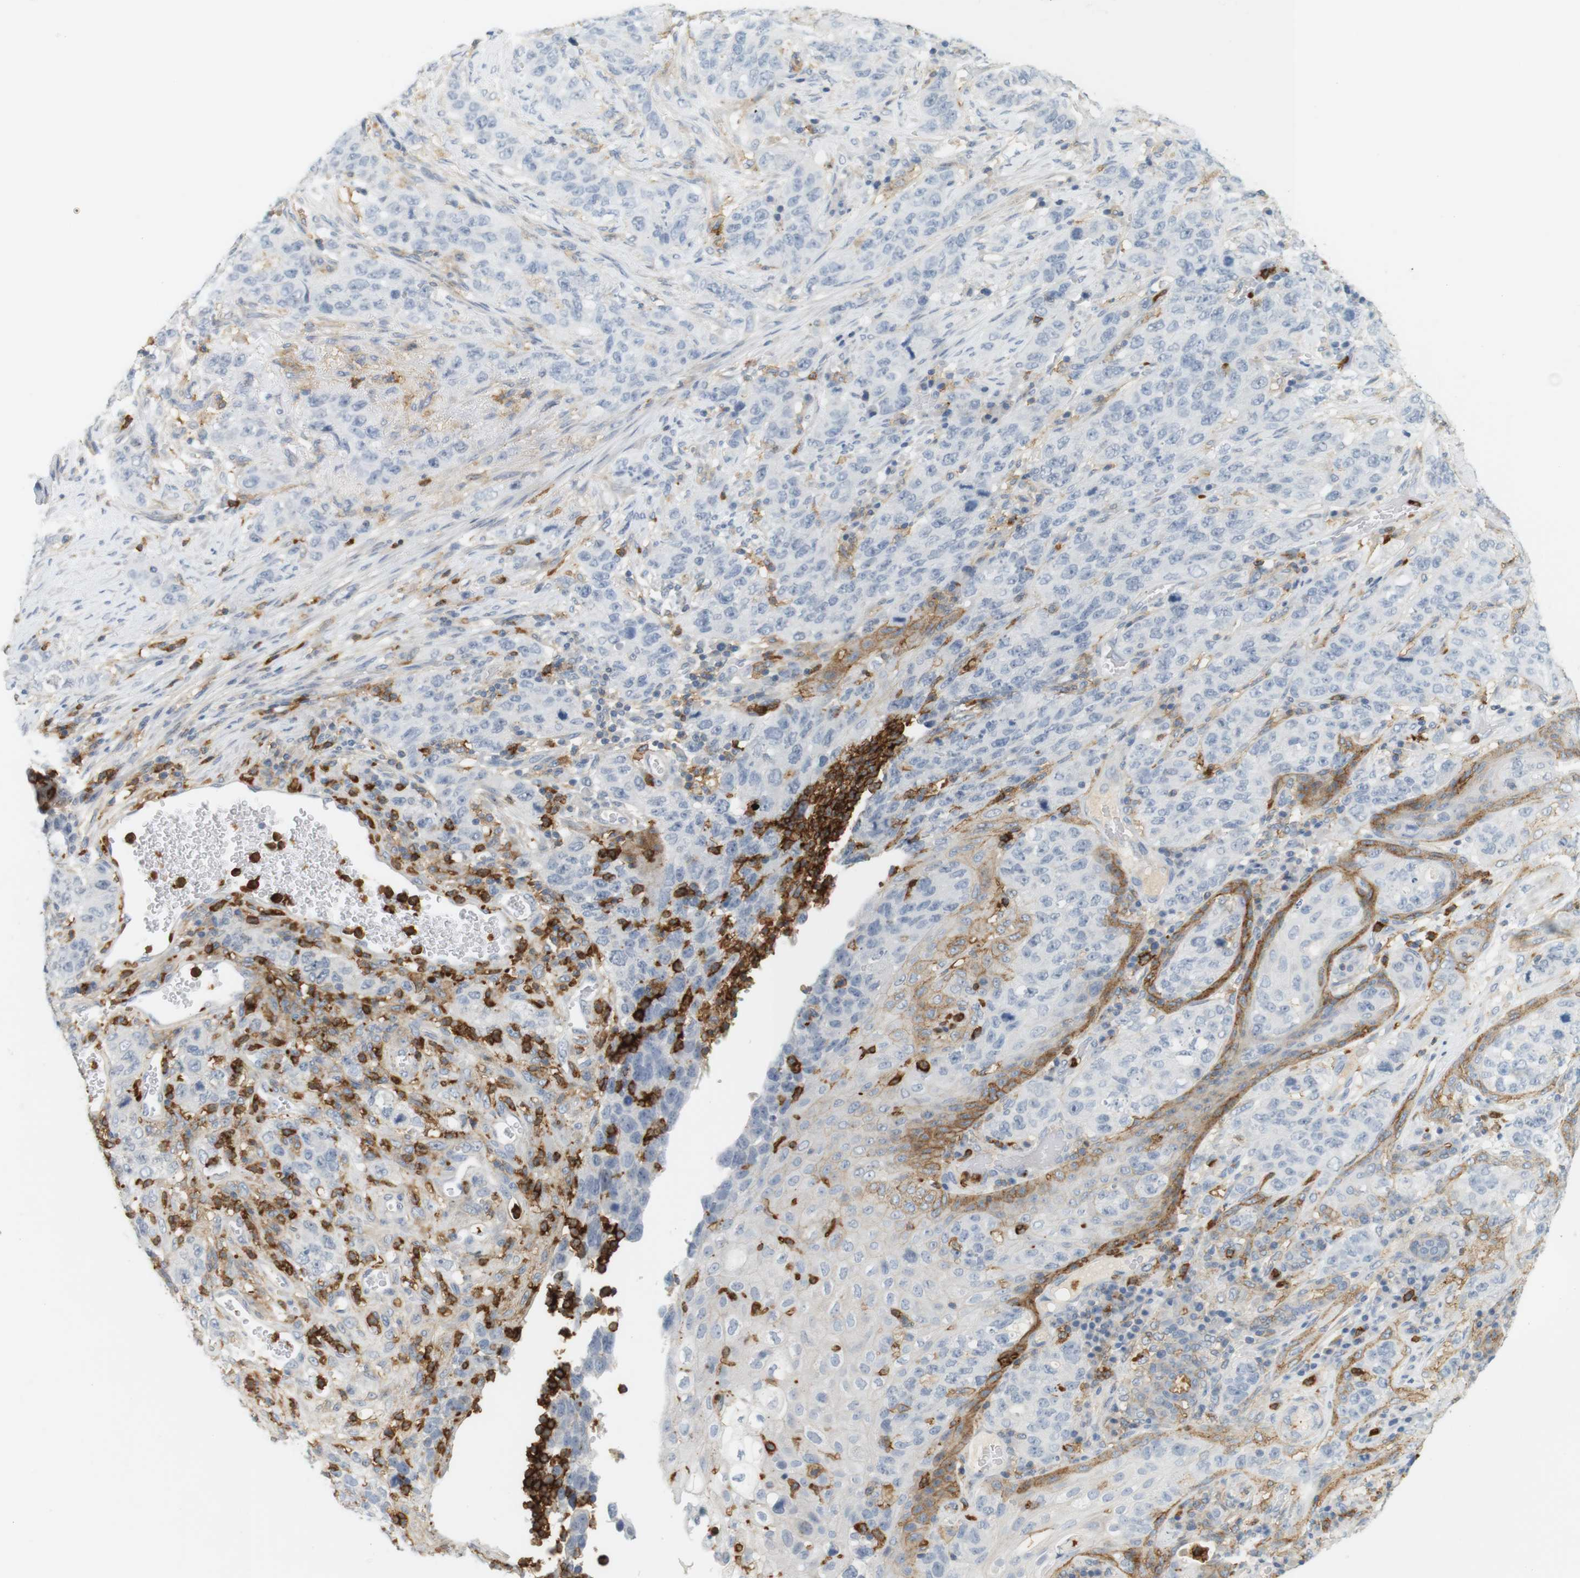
{"staining": {"intensity": "negative", "quantity": "none", "location": "none"}, "tissue": "stomach cancer", "cell_type": "Tumor cells", "image_type": "cancer", "snomed": [{"axis": "morphology", "description": "Adenocarcinoma, NOS"}, {"axis": "topography", "description": "Stomach"}], "caption": "DAB (3,3'-diaminobenzidine) immunohistochemical staining of stomach cancer exhibits no significant expression in tumor cells.", "gene": "SIRPA", "patient": {"sex": "male", "age": 48}}